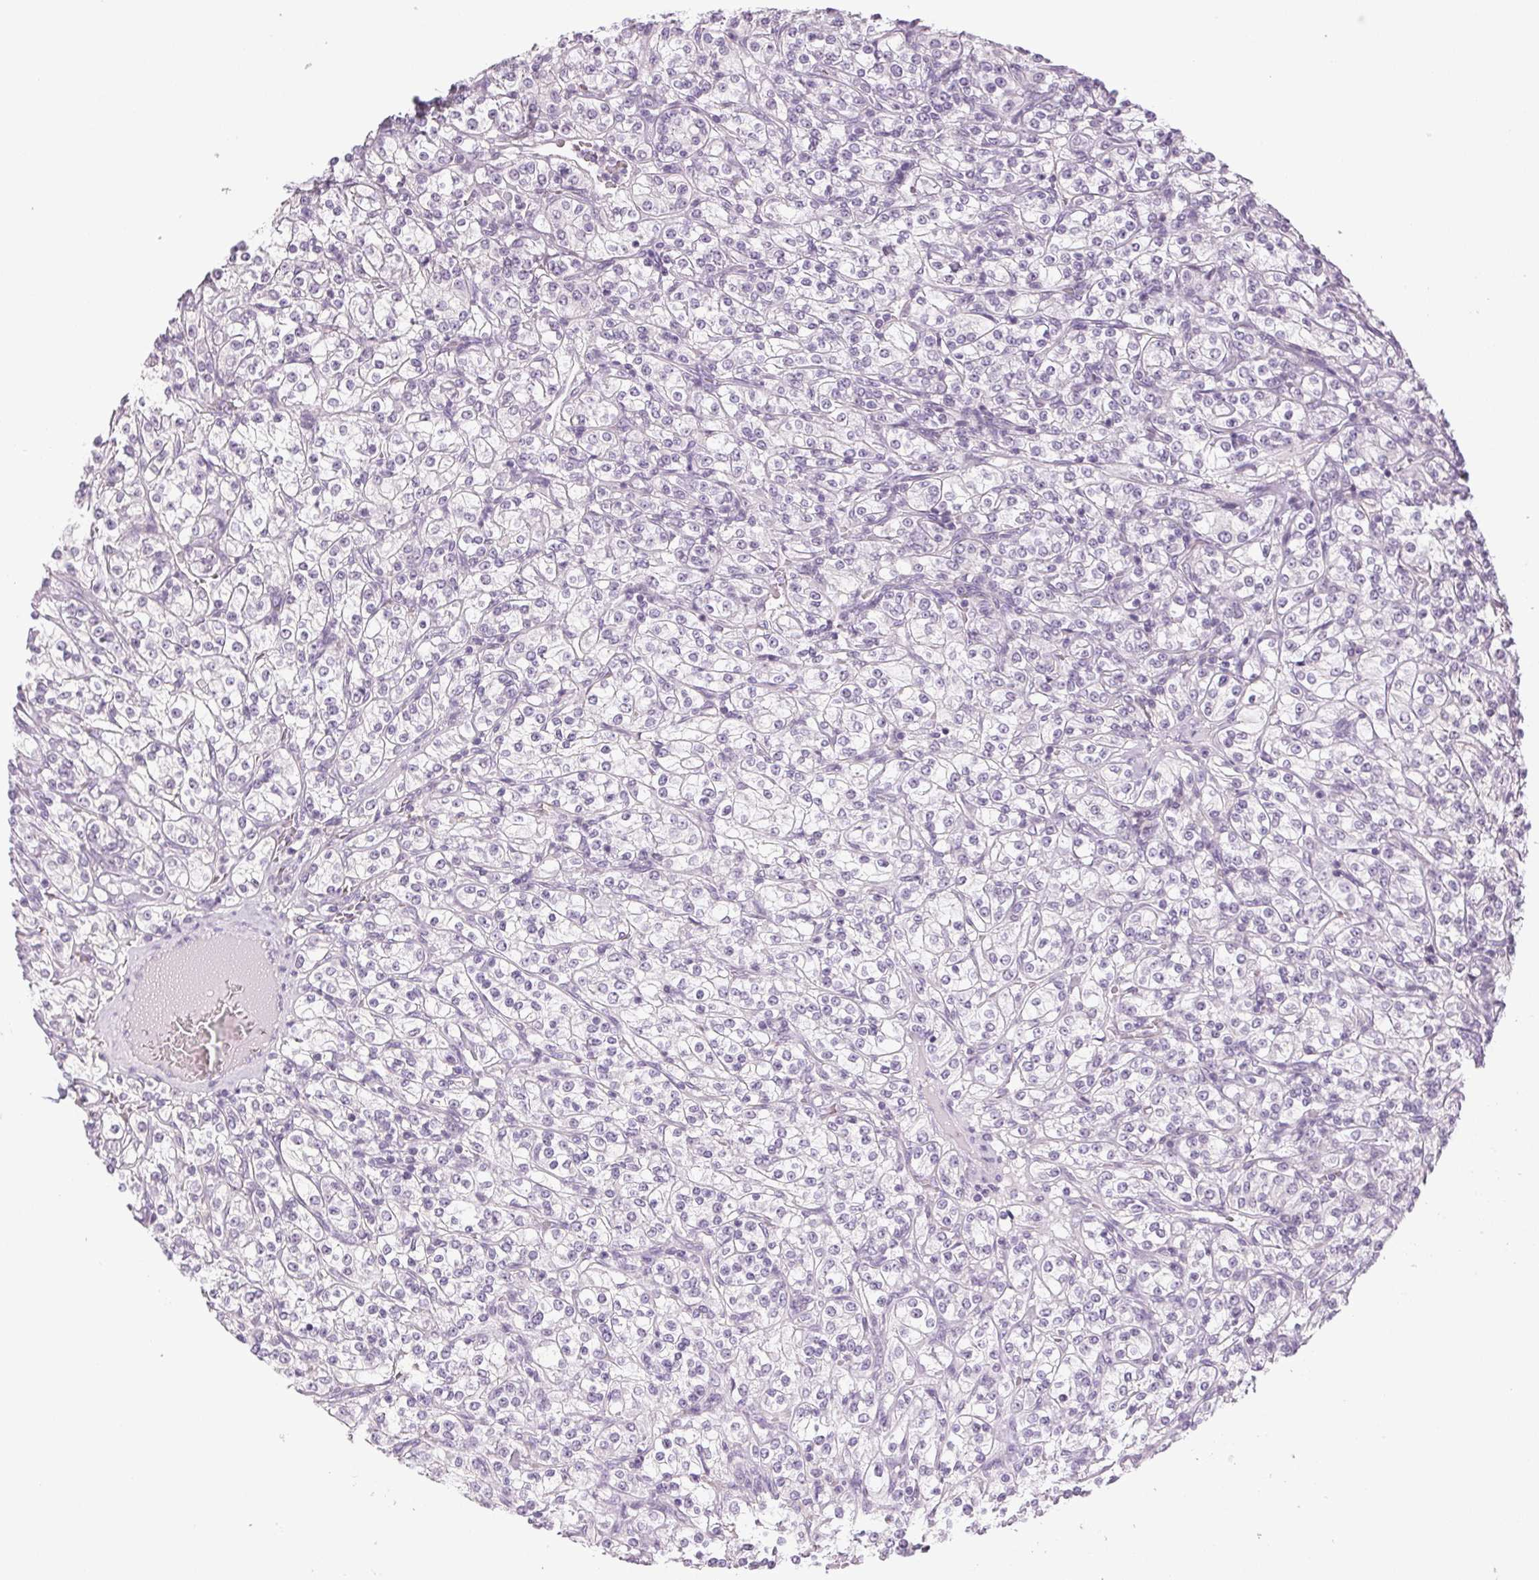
{"staining": {"intensity": "negative", "quantity": "none", "location": "none"}, "tissue": "renal cancer", "cell_type": "Tumor cells", "image_type": "cancer", "snomed": [{"axis": "morphology", "description": "Adenocarcinoma, NOS"}, {"axis": "topography", "description": "Kidney"}], "caption": "High power microscopy image of an immunohistochemistry micrograph of renal adenocarcinoma, revealing no significant expression in tumor cells.", "gene": "DNAJC6", "patient": {"sex": "male", "age": 77}}